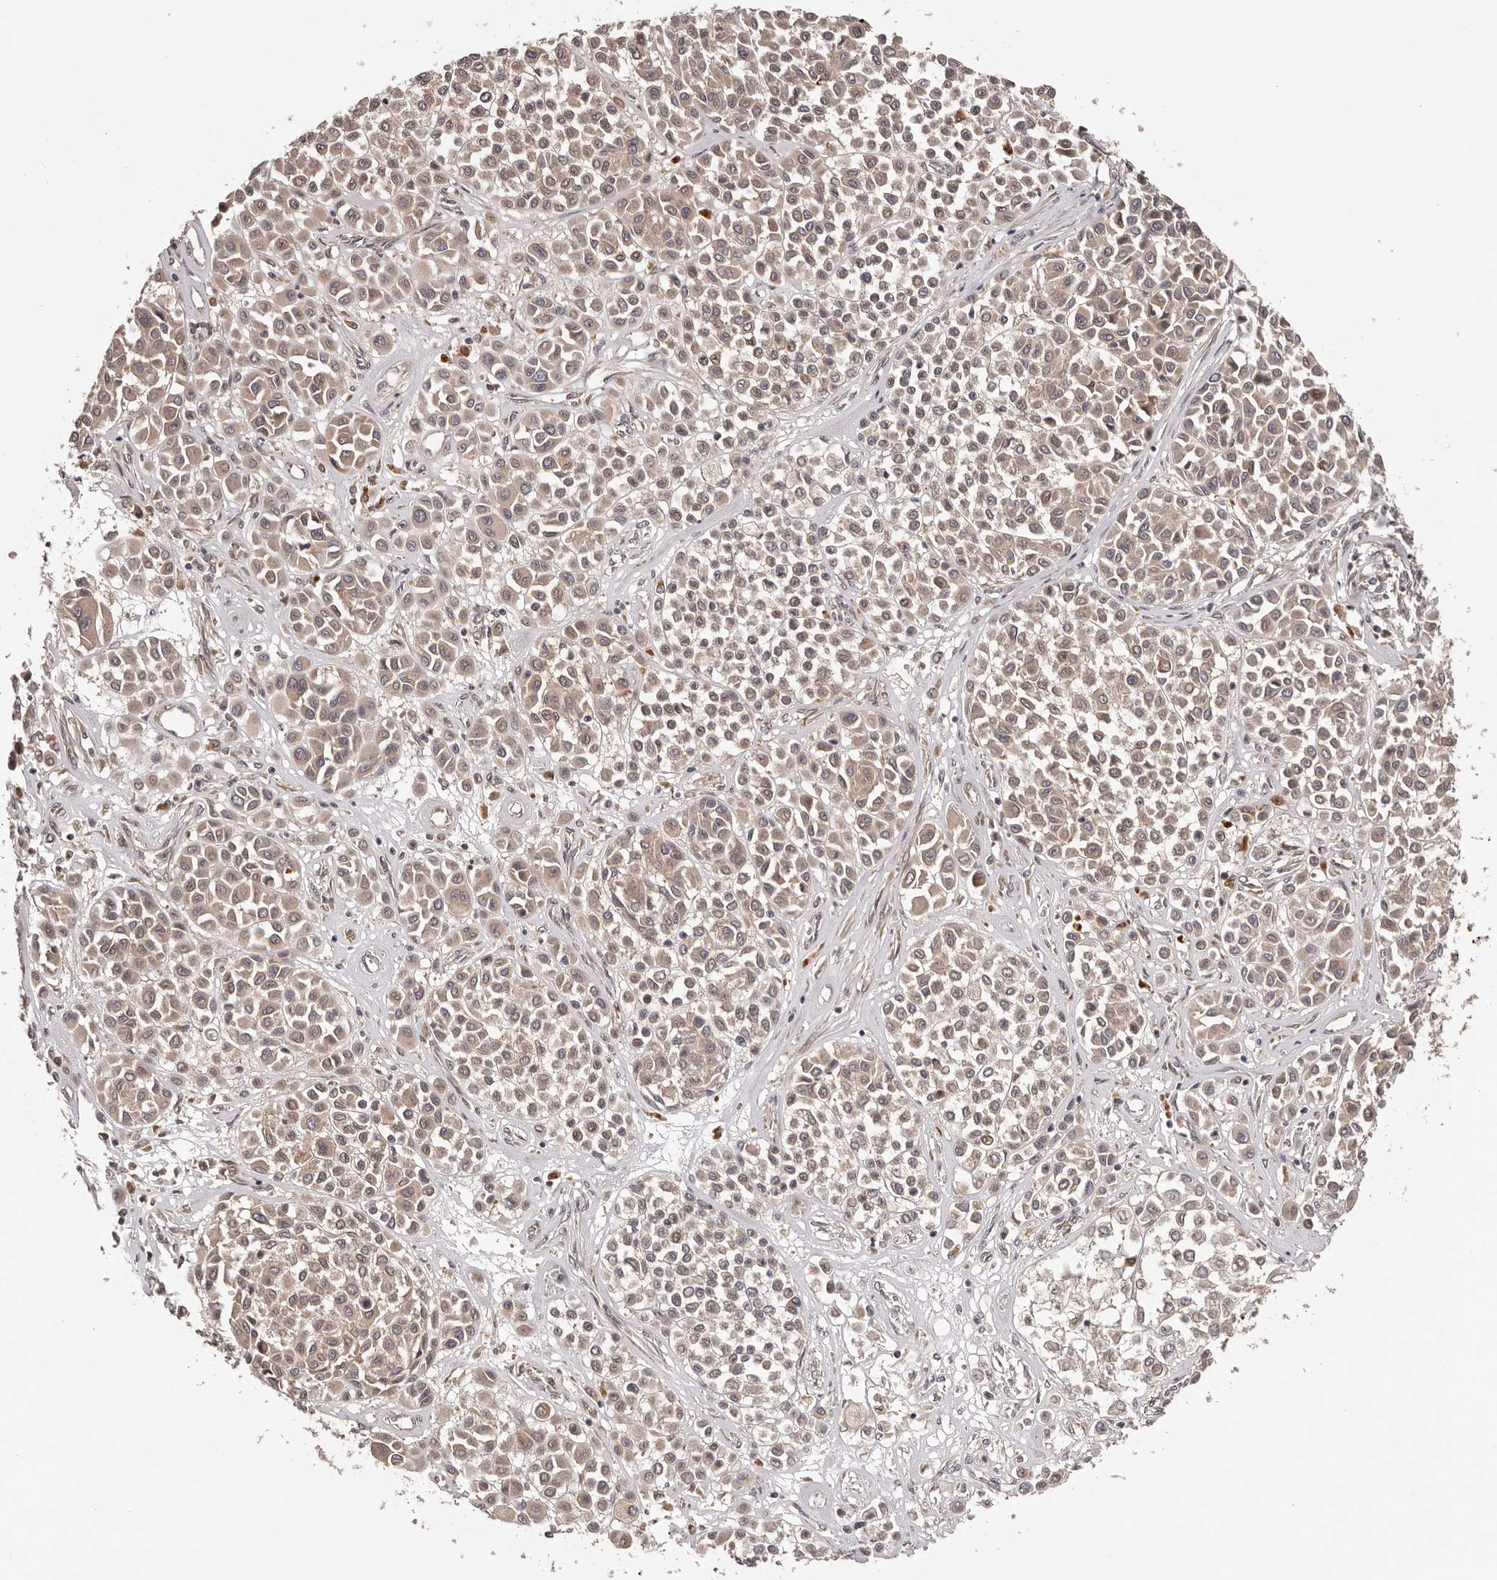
{"staining": {"intensity": "weak", "quantity": ">75%", "location": "cytoplasmic/membranous"}, "tissue": "melanoma", "cell_type": "Tumor cells", "image_type": "cancer", "snomed": [{"axis": "morphology", "description": "Malignant melanoma, Metastatic site"}, {"axis": "topography", "description": "Soft tissue"}], "caption": "IHC (DAB (3,3'-diaminobenzidine)) staining of human melanoma demonstrates weak cytoplasmic/membranous protein positivity in approximately >75% of tumor cells. (IHC, brightfield microscopy, high magnification).", "gene": "MDP1", "patient": {"sex": "male", "age": 41}}